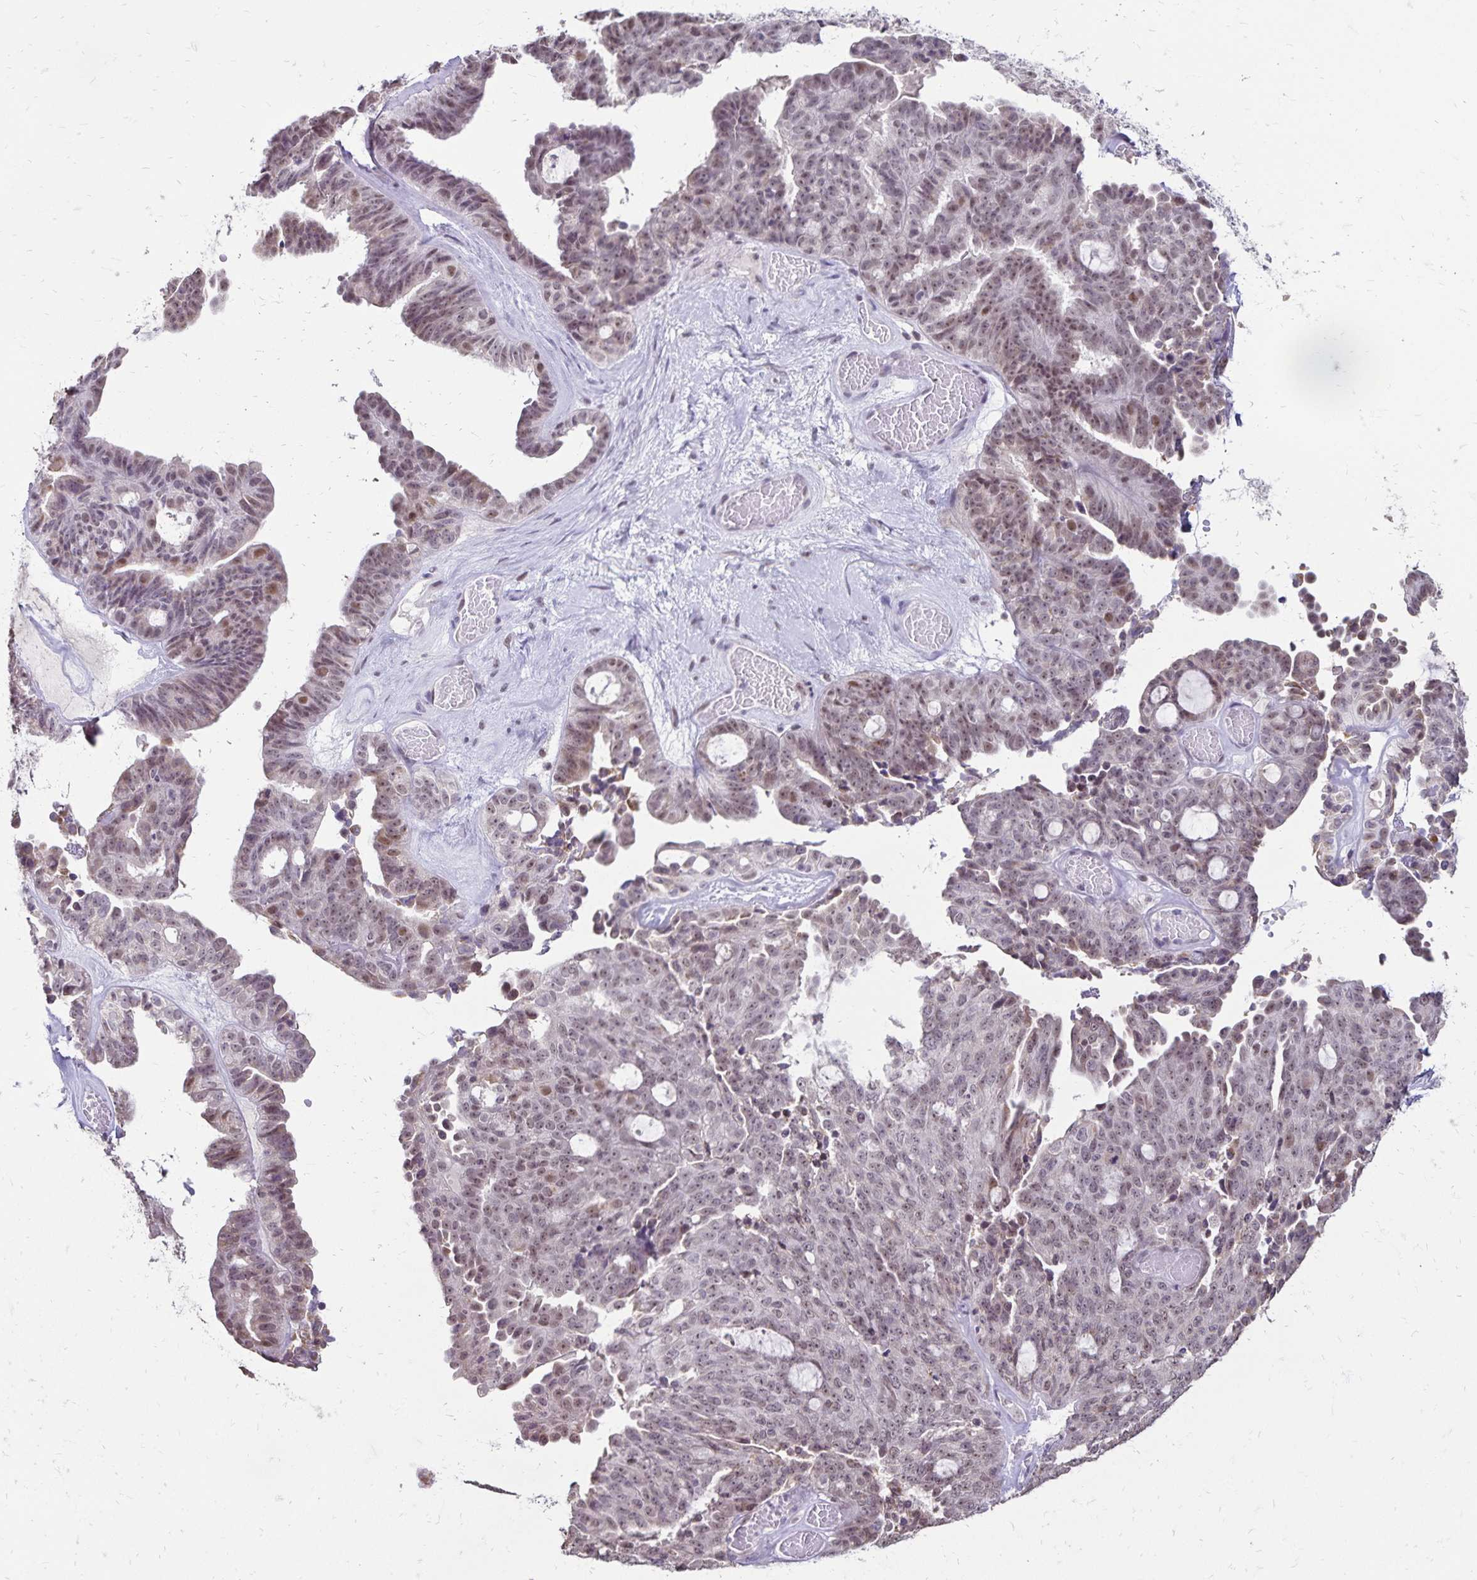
{"staining": {"intensity": "moderate", "quantity": ">75%", "location": "nuclear"}, "tissue": "ovarian cancer", "cell_type": "Tumor cells", "image_type": "cancer", "snomed": [{"axis": "morphology", "description": "Cystadenocarcinoma, serous, NOS"}, {"axis": "topography", "description": "Ovary"}], "caption": "A brown stain labels moderate nuclear positivity of a protein in human ovarian serous cystadenocarcinoma tumor cells. (Brightfield microscopy of DAB IHC at high magnification).", "gene": "POLB", "patient": {"sex": "female", "age": 71}}